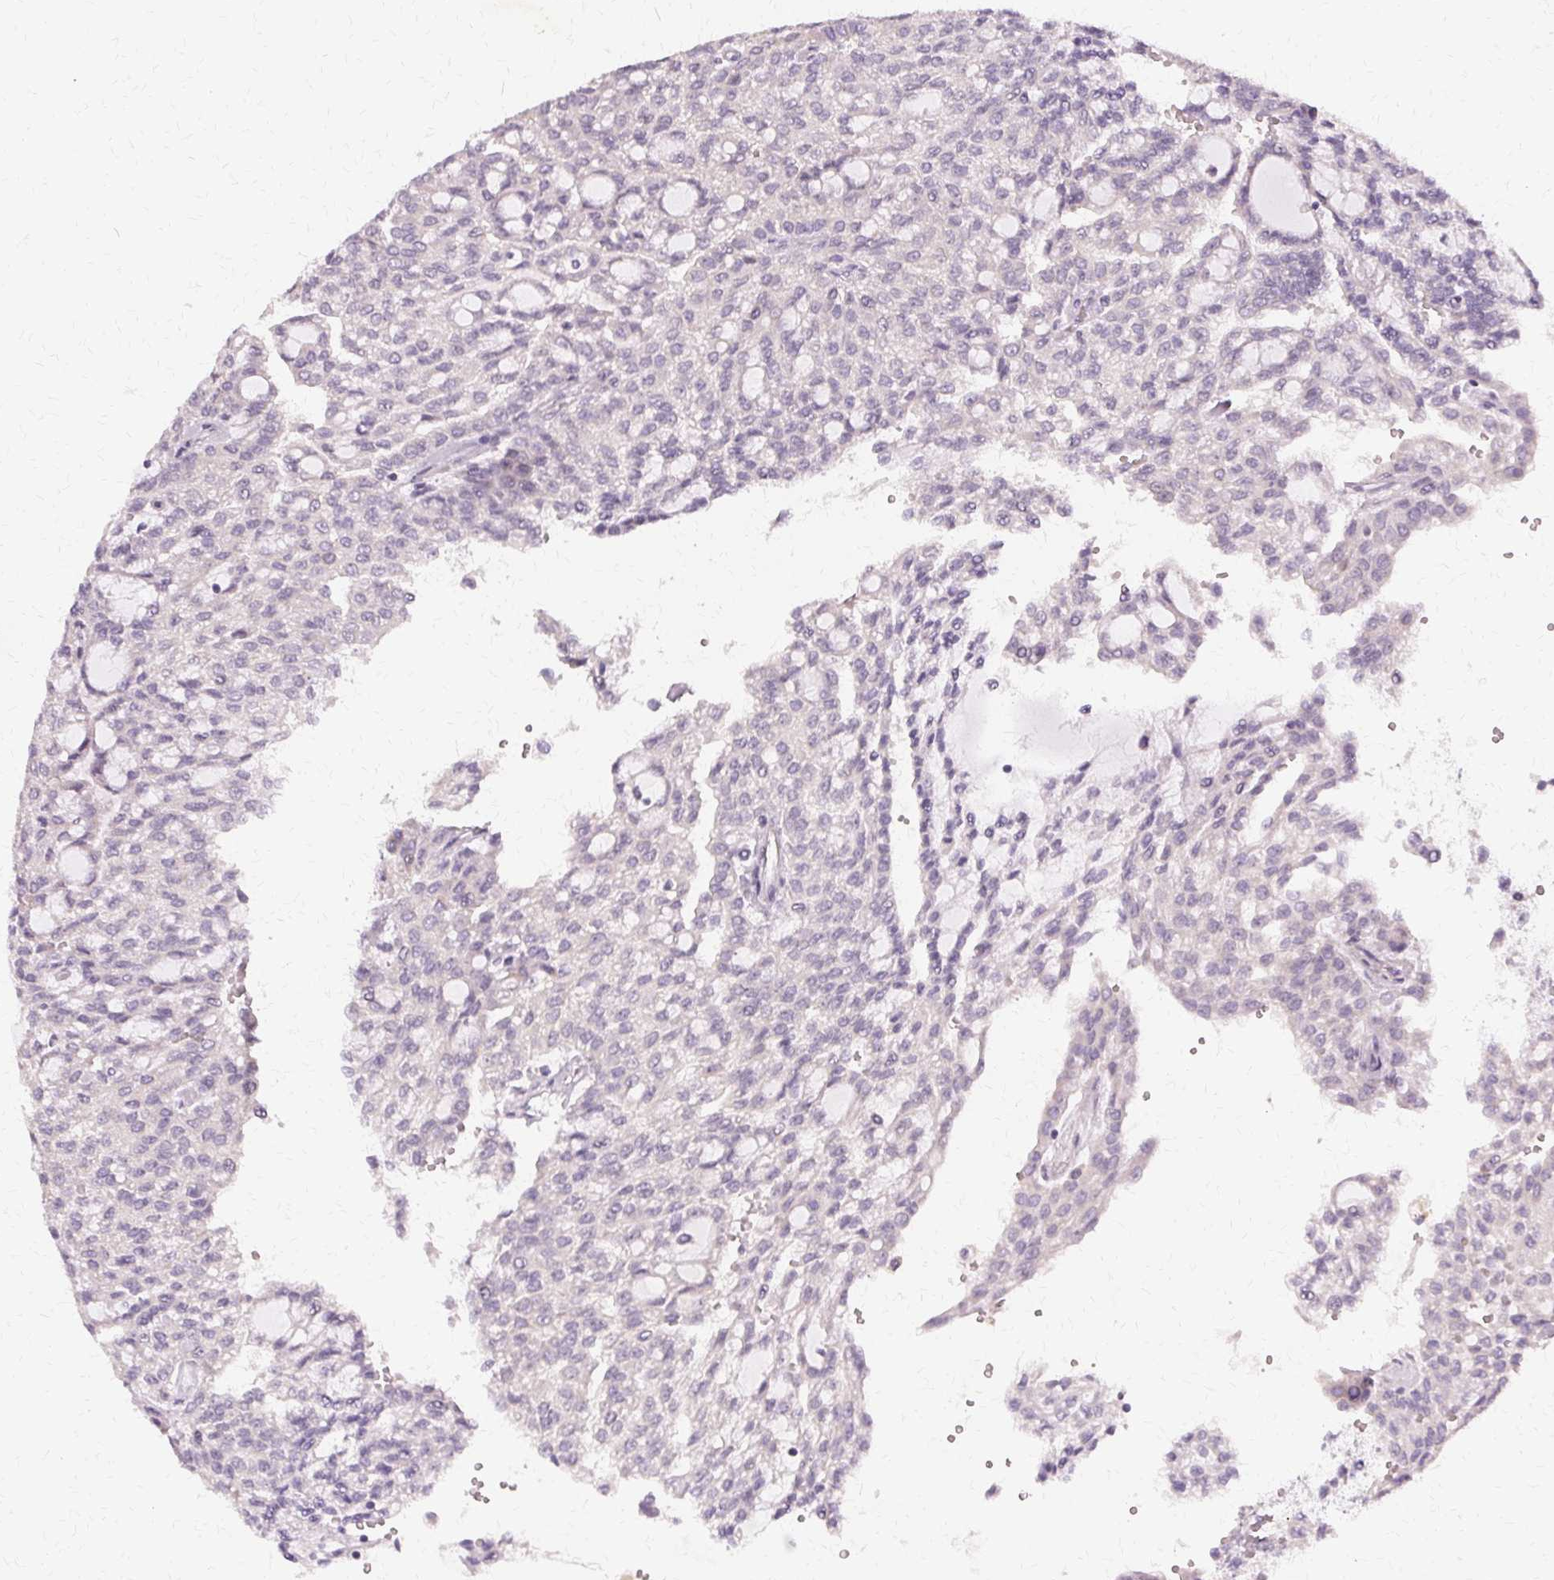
{"staining": {"intensity": "negative", "quantity": "none", "location": "none"}, "tissue": "renal cancer", "cell_type": "Tumor cells", "image_type": "cancer", "snomed": [{"axis": "morphology", "description": "Adenocarcinoma, NOS"}, {"axis": "topography", "description": "Kidney"}], "caption": "This image is of renal adenocarcinoma stained with IHC to label a protein in brown with the nuclei are counter-stained blue. There is no expression in tumor cells. (DAB IHC, high magnification).", "gene": "USP8", "patient": {"sex": "male", "age": 63}}